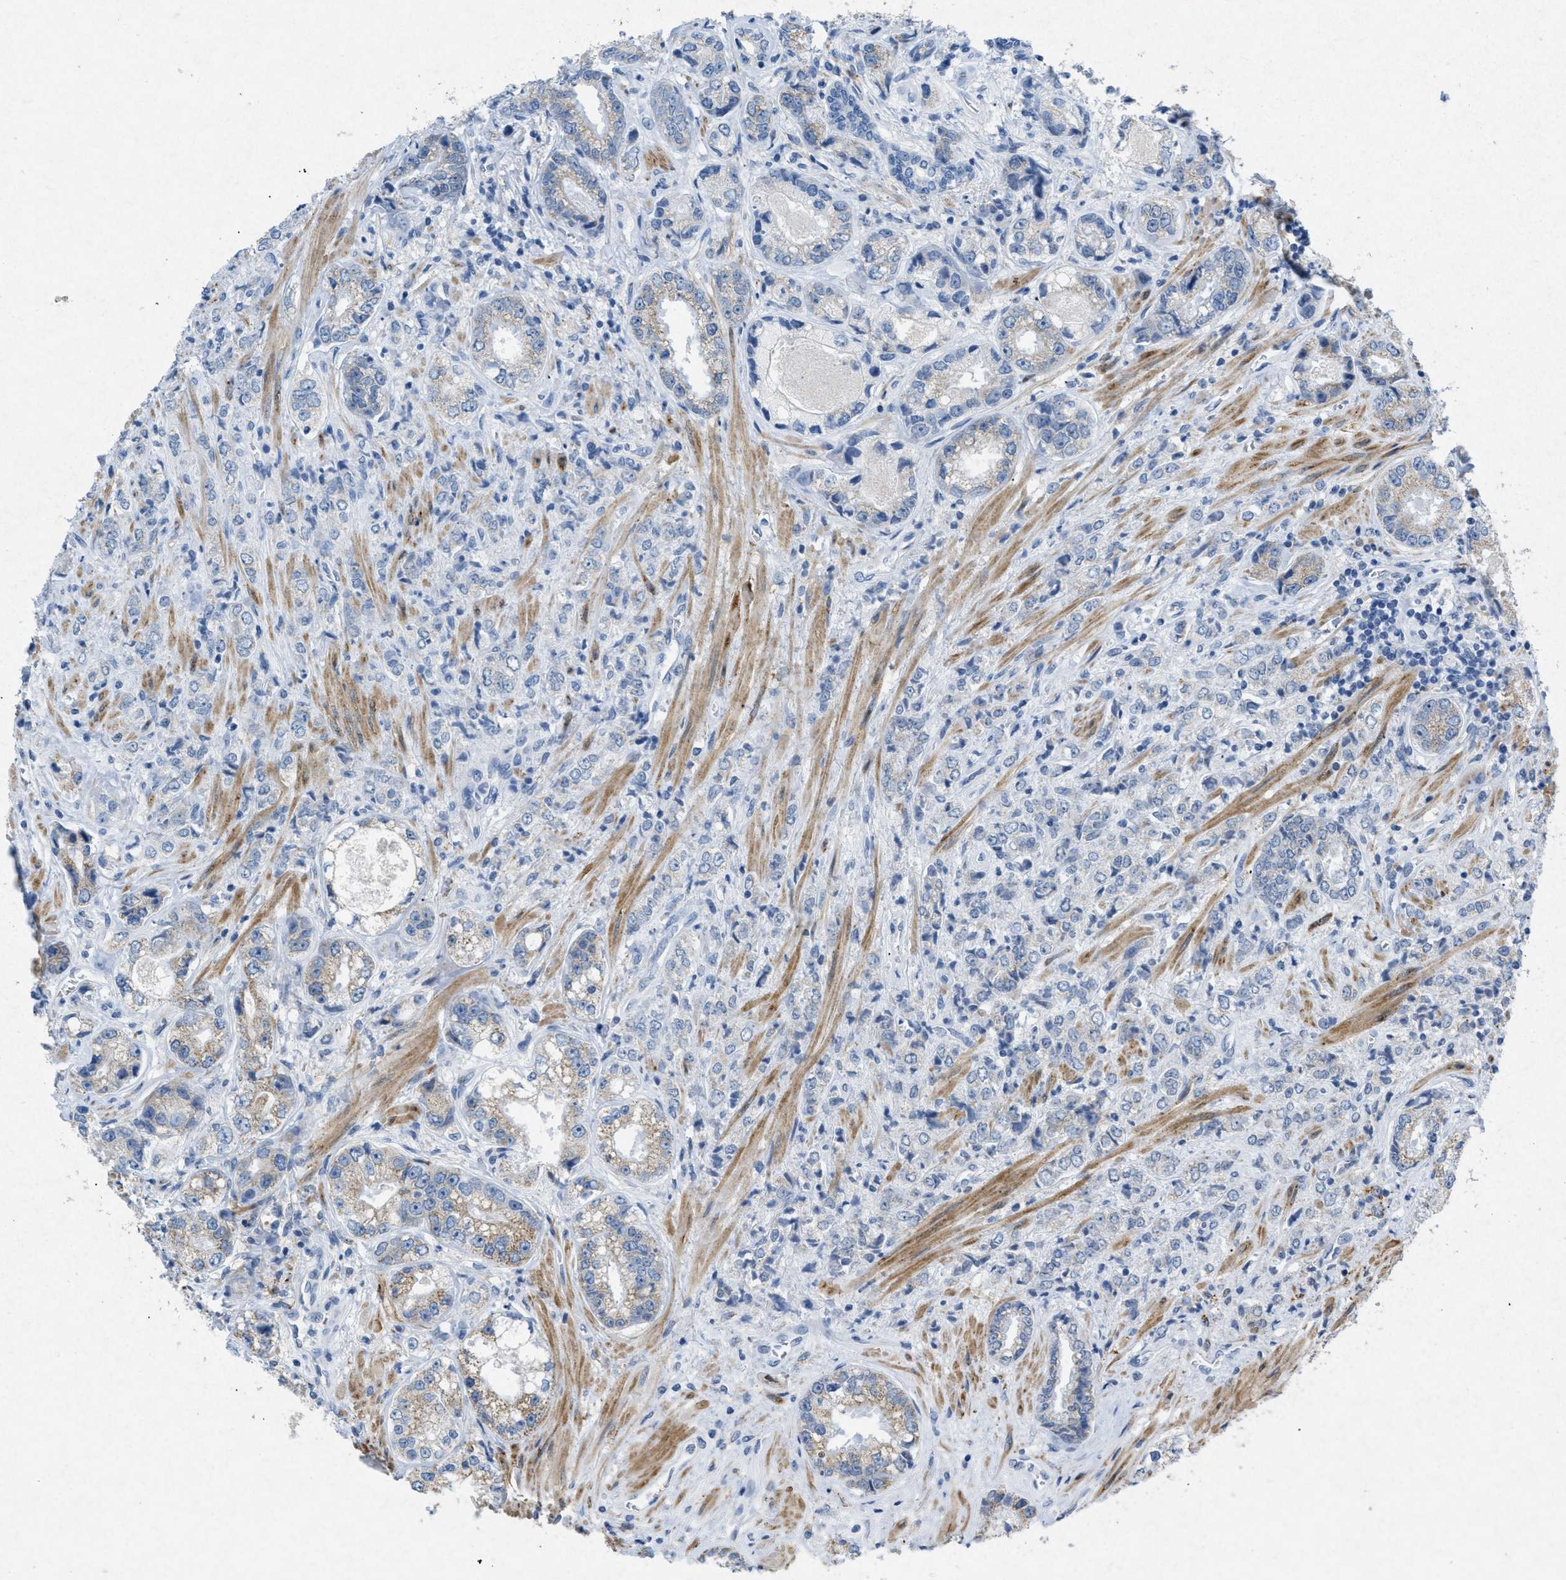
{"staining": {"intensity": "negative", "quantity": "none", "location": "none"}, "tissue": "prostate cancer", "cell_type": "Tumor cells", "image_type": "cancer", "snomed": [{"axis": "morphology", "description": "Adenocarcinoma, High grade"}, {"axis": "topography", "description": "Prostate"}], "caption": "Tumor cells show no significant protein expression in prostate adenocarcinoma (high-grade). The staining was performed using DAB to visualize the protein expression in brown, while the nuclei were stained in blue with hematoxylin (Magnification: 20x).", "gene": "TASOR", "patient": {"sex": "male", "age": 61}}